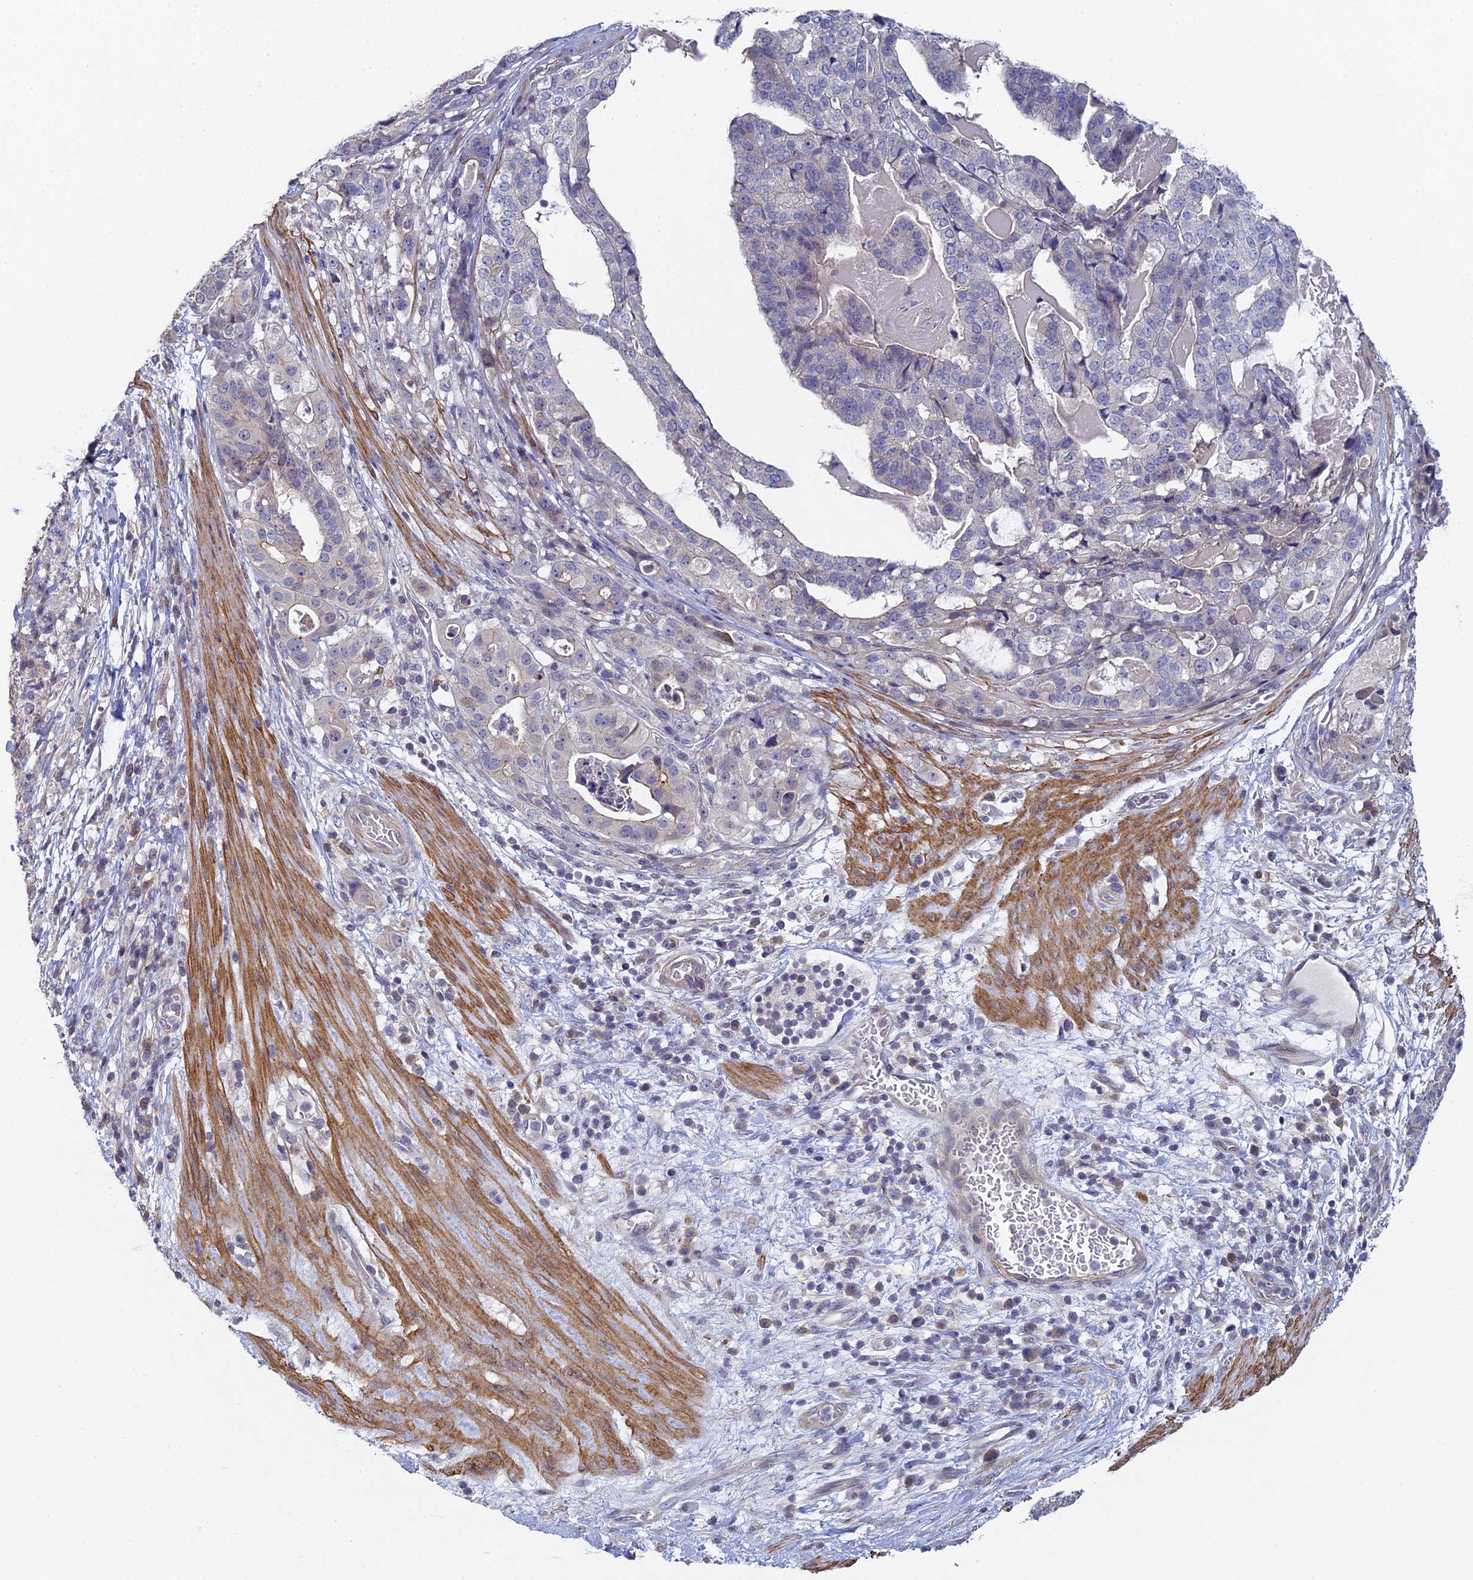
{"staining": {"intensity": "negative", "quantity": "none", "location": "none"}, "tissue": "stomach cancer", "cell_type": "Tumor cells", "image_type": "cancer", "snomed": [{"axis": "morphology", "description": "Adenocarcinoma, NOS"}, {"axis": "topography", "description": "Stomach"}], "caption": "Tumor cells show no significant staining in adenocarcinoma (stomach). (DAB (3,3'-diaminobenzidine) immunohistochemistry with hematoxylin counter stain).", "gene": "DIXDC1", "patient": {"sex": "male", "age": 48}}